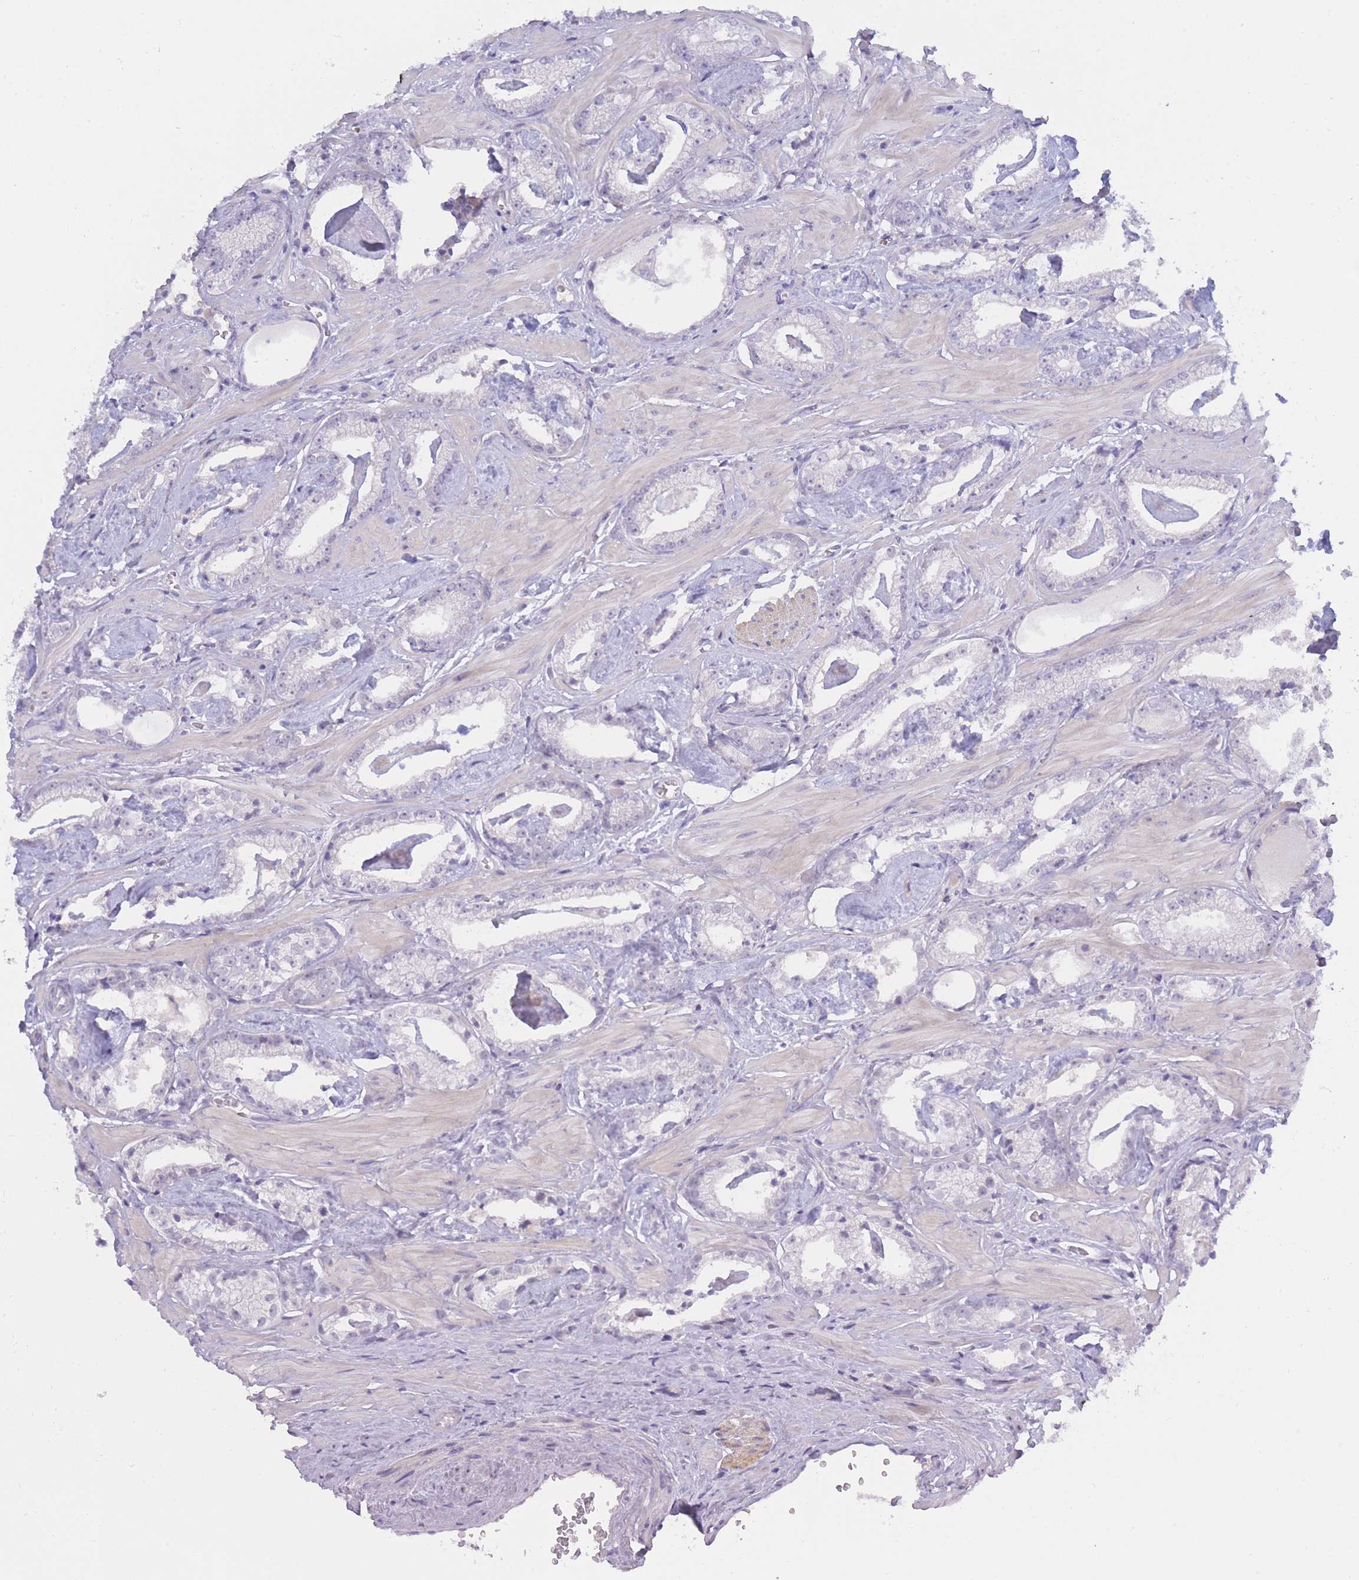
{"staining": {"intensity": "negative", "quantity": "none", "location": "none"}, "tissue": "prostate cancer", "cell_type": "Tumor cells", "image_type": "cancer", "snomed": [{"axis": "morphology", "description": "Adenocarcinoma, Low grade"}, {"axis": "topography", "description": "Prostate"}], "caption": "Immunohistochemistry image of neoplastic tissue: human adenocarcinoma (low-grade) (prostate) stained with DAB (3,3'-diaminobenzidine) displays no significant protein positivity in tumor cells. (Brightfield microscopy of DAB IHC at high magnification).", "gene": "PRR23B", "patient": {"sex": "male", "age": 60}}